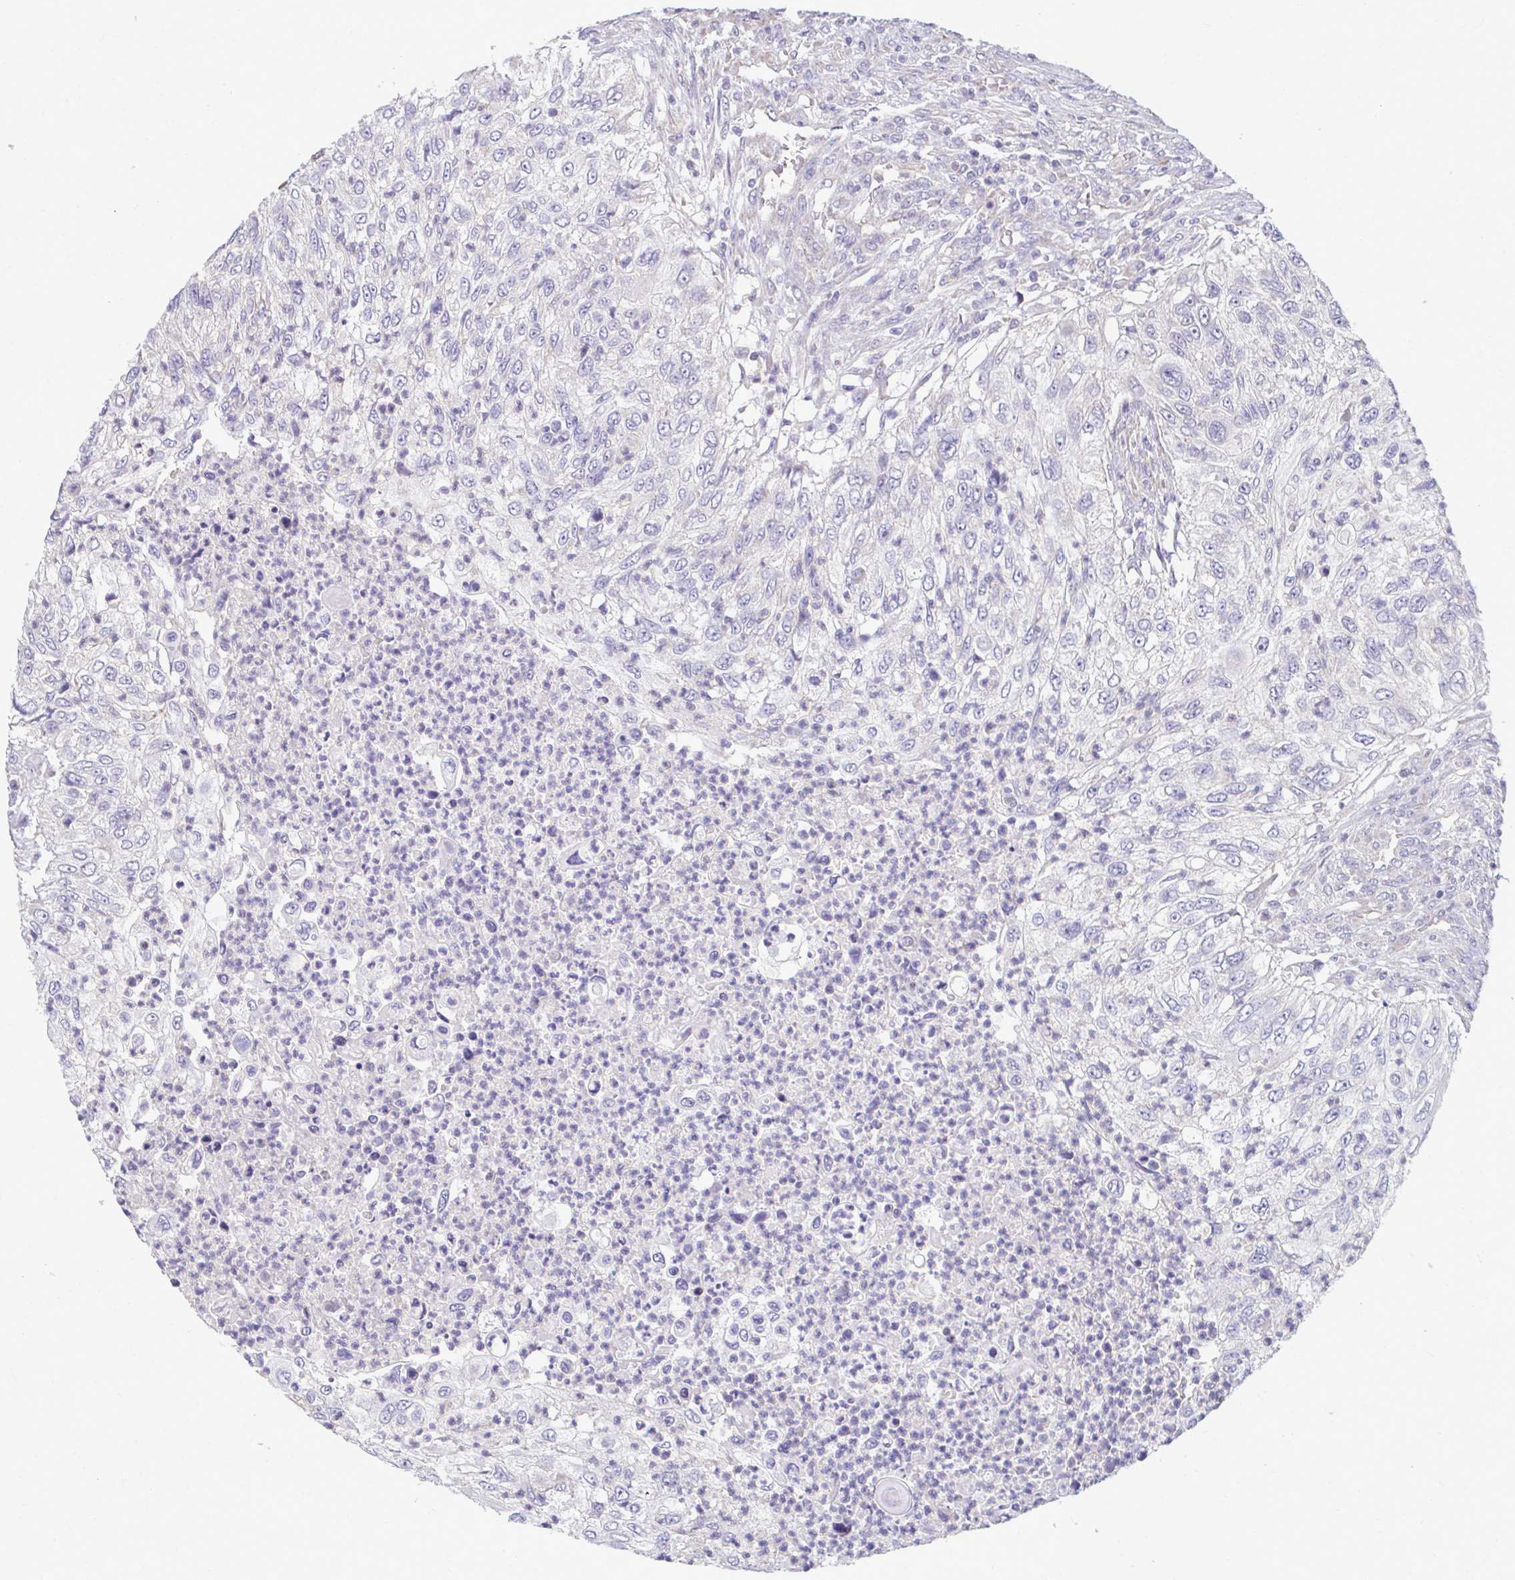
{"staining": {"intensity": "negative", "quantity": "none", "location": "none"}, "tissue": "urothelial cancer", "cell_type": "Tumor cells", "image_type": "cancer", "snomed": [{"axis": "morphology", "description": "Urothelial carcinoma, High grade"}, {"axis": "topography", "description": "Urinary bladder"}], "caption": "A histopathology image of human urothelial carcinoma (high-grade) is negative for staining in tumor cells.", "gene": "SARS2", "patient": {"sex": "female", "age": 60}}